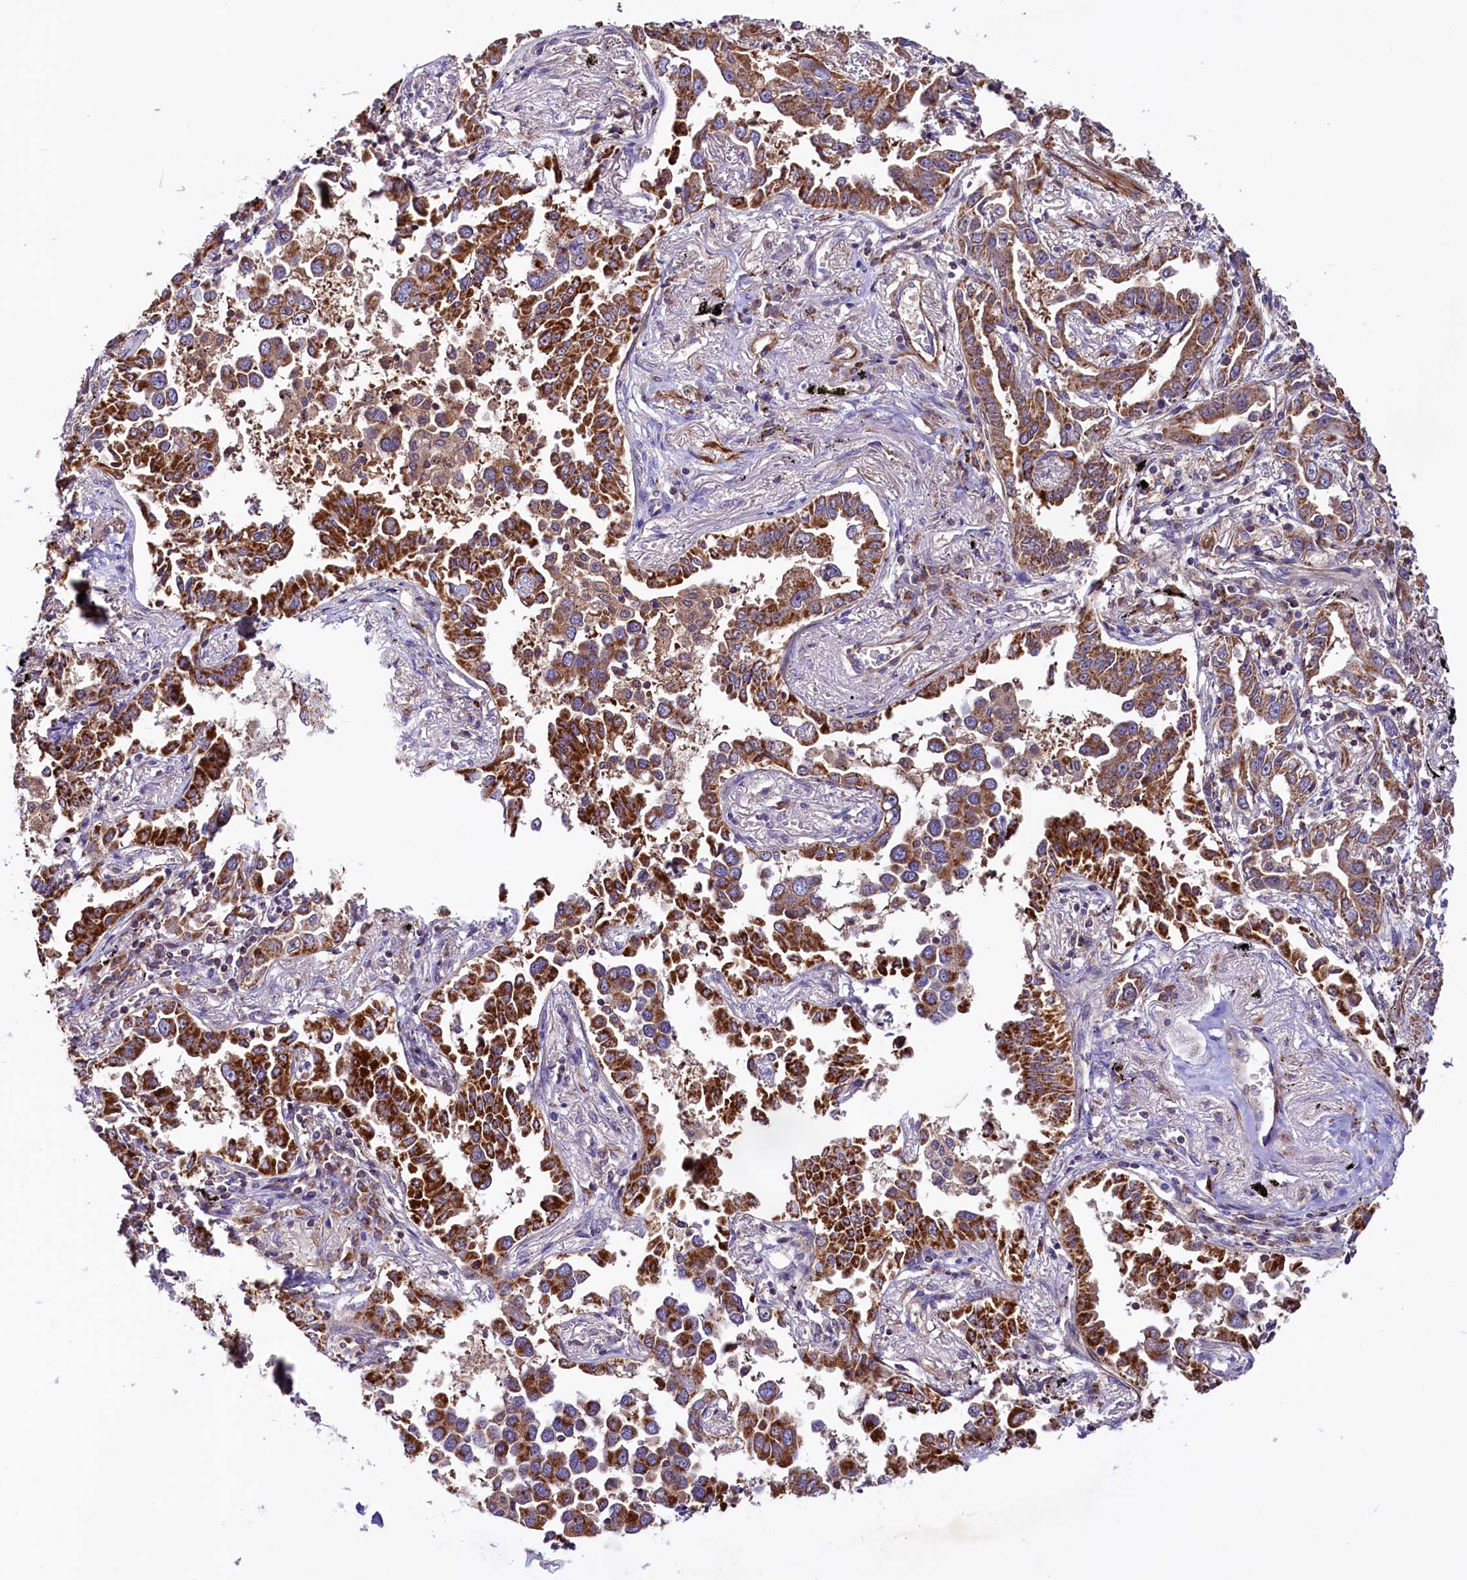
{"staining": {"intensity": "strong", "quantity": ">75%", "location": "cytoplasmic/membranous"}, "tissue": "lung cancer", "cell_type": "Tumor cells", "image_type": "cancer", "snomed": [{"axis": "morphology", "description": "Adenocarcinoma, NOS"}, {"axis": "topography", "description": "Lung"}], "caption": "Immunohistochemical staining of lung cancer (adenocarcinoma) displays high levels of strong cytoplasmic/membranous protein expression in about >75% of tumor cells.", "gene": "CIAO3", "patient": {"sex": "male", "age": 67}}